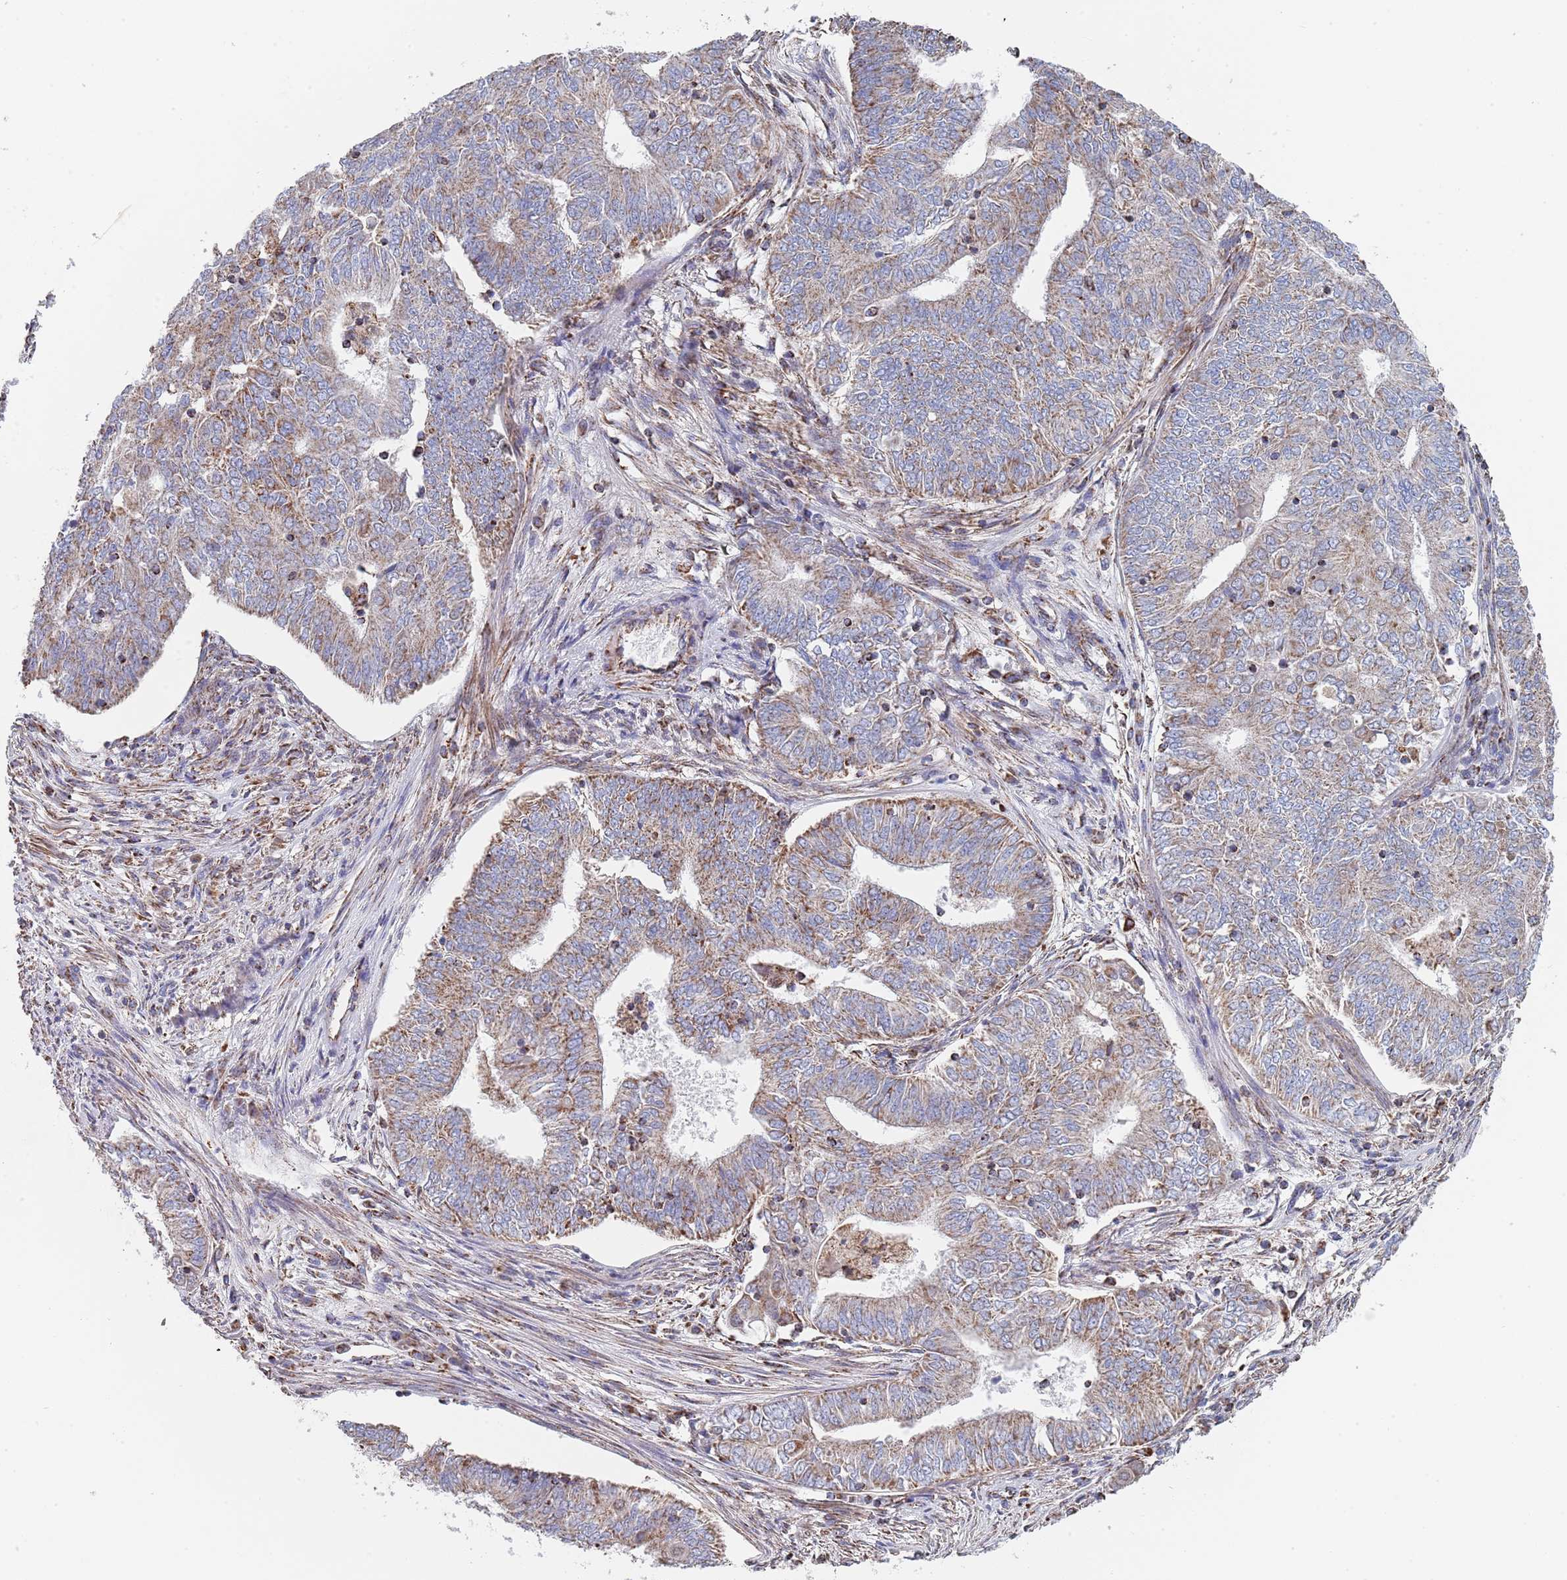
{"staining": {"intensity": "moderate", "quantity": "25%-75%", "location": "cytoplasmic/membranous"}, "tissue": "endometrial cancer", "cell_type": "Tumor cells", "image_type": "cancer", "snomed": [{"axis": "morphology", "description": "Adenocarcinoma, NOS"}, {"axis": "topography", "description": "Endometrium"}], "caption": "Immunohistochemical staining of human endometrial cancer (adenocarcinoma) reveals moderate cytoplasmic/membranous protein expression in approximately 25%-75% of tumor cells.", "gene": "PGP", "patient": {"sex": "female", "age": 62}}